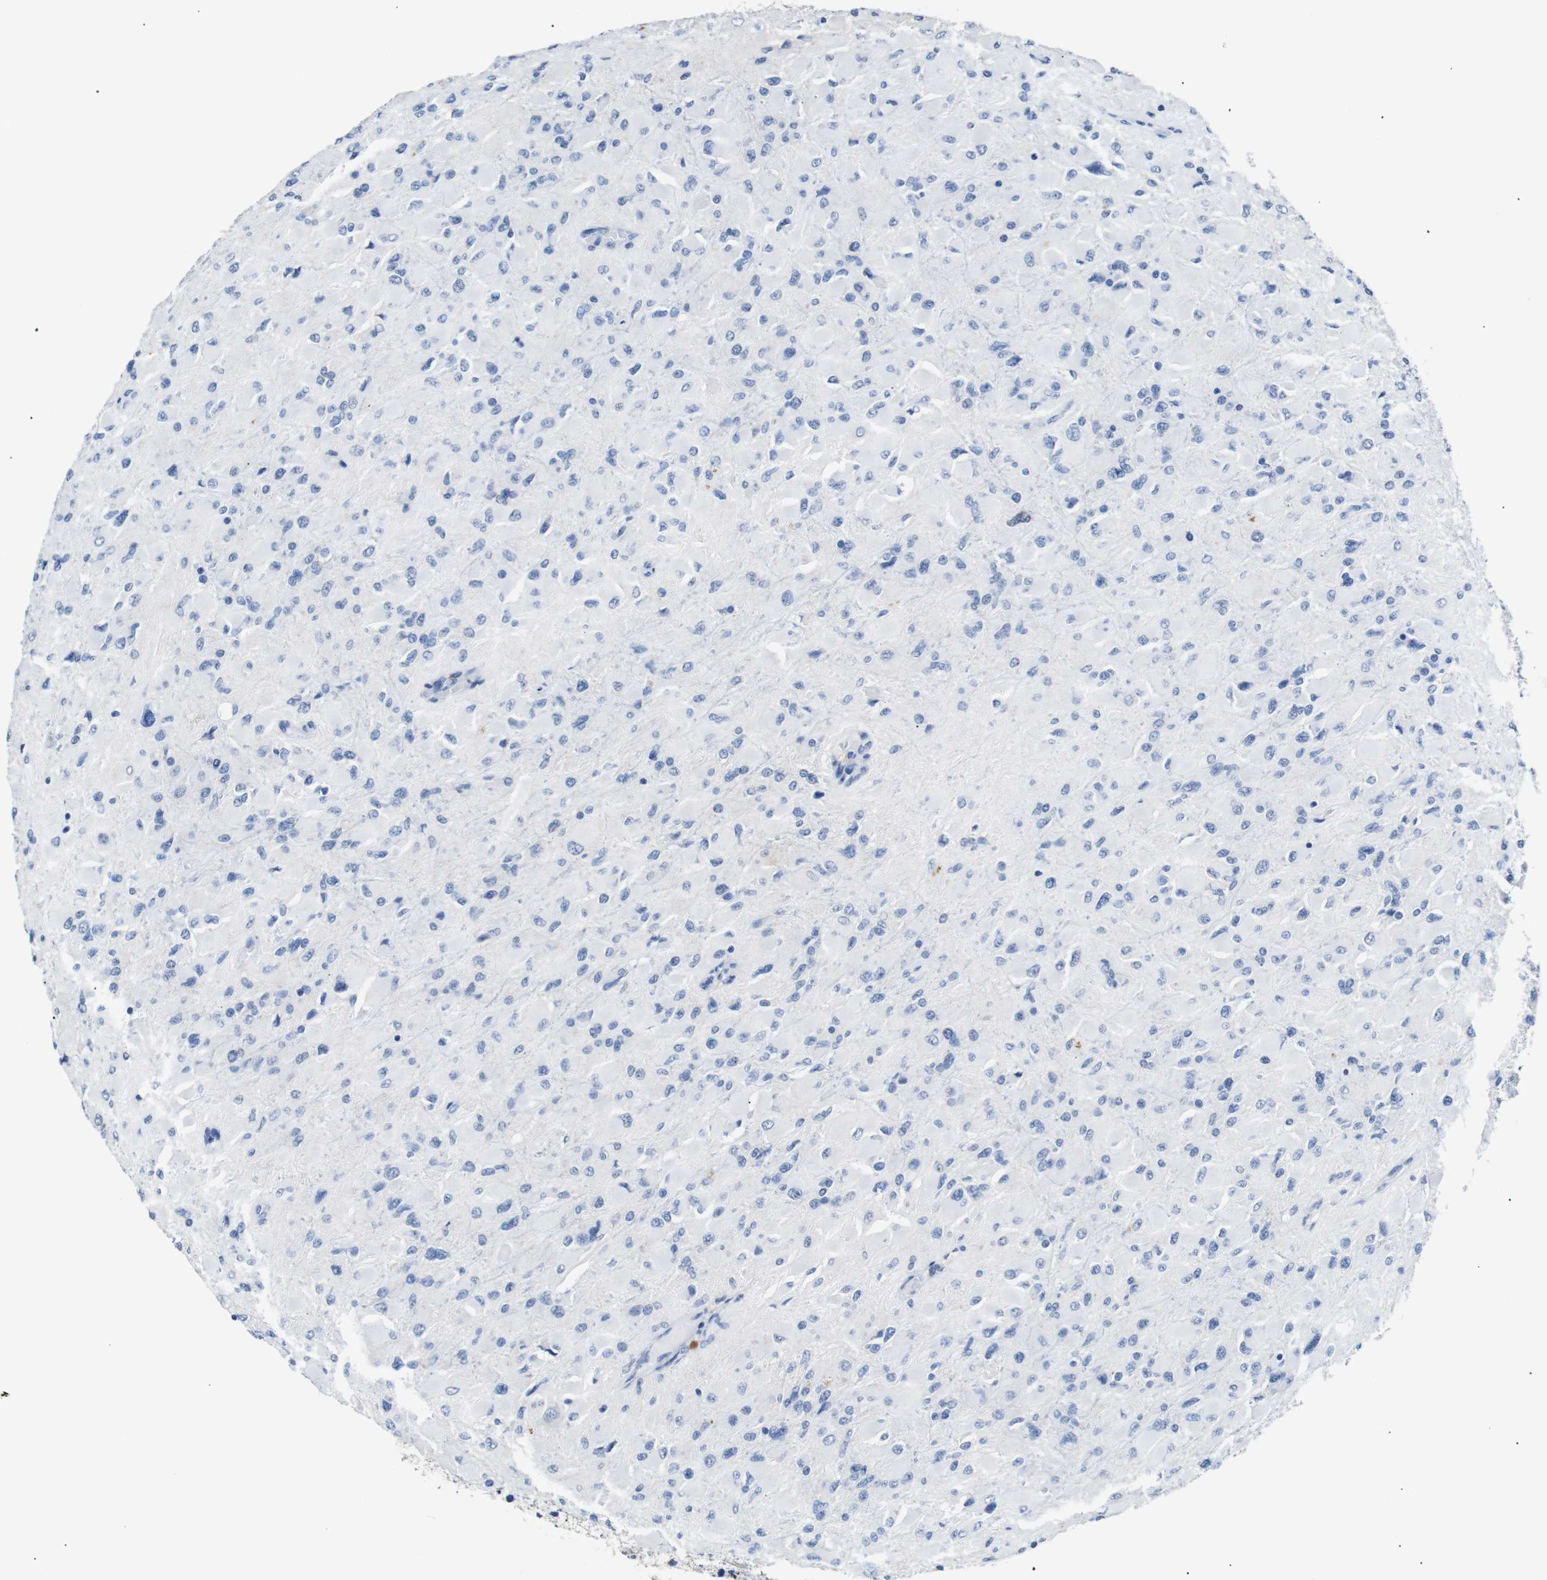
{"staining": {"intensity": "negative", "quantity": "none", "location": "none"}, "tissue": "glioma", "cell_type": "Tumor cells", "image_type": "cancer", "snomed": [{"axis": "morphology", "description": "Glioma, malignant, High grade"}, {"axis": "topography", "description": "Cerebral cortex"}], "caption": "Immunohistochemistry (IHC) histopathology image of neoplastic tissue: human glioma stained with DAB demonstrates no significant protein positivity in tumor cells. (IHC, brightfield microscopy, high magnification).", "gene": "INCENP", "patient": {"sex": "female", "age": 36}}